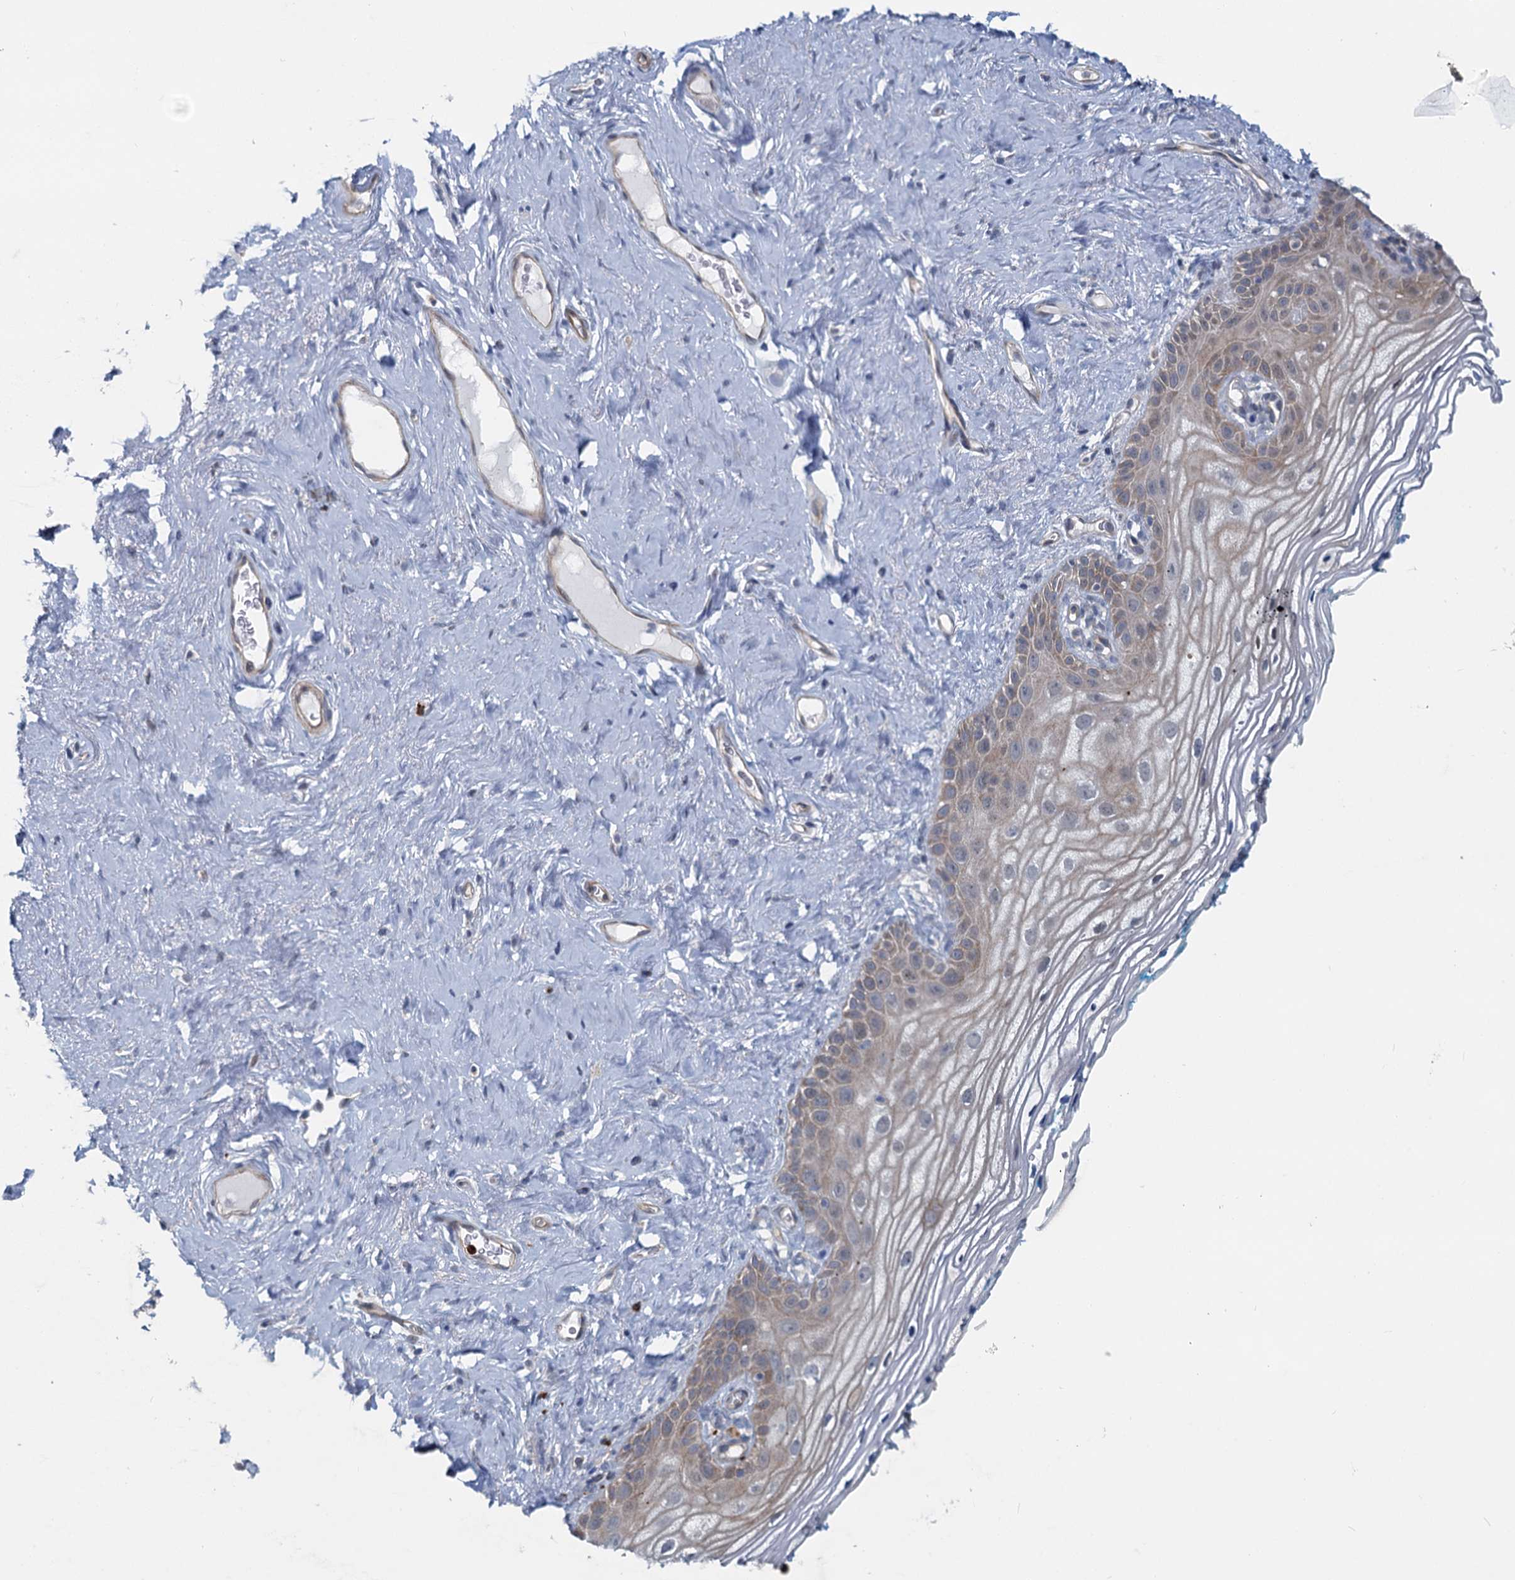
{"staining": {"intensity": "weak", "quantity": "25%-75%", "location": "cytoplasmic/membranous"}, "tissue": "vagina", "cell_type": "Squamous epithelial cells", "image_type": "normal", "snomed": [{"axis": "morphology", "description": "Normal tissue, NOS"}, {"axis": "topography", "description": "Vagina"}], "caption": "Brown immunohistochemical staining in unremarkable human vagina shows weak cytoplasmic/membranous expression in approximately 25%-75% of squamous epithelial cells.", "gene": "ADCY2", "patient": {"sex": "female", "age": 68}}